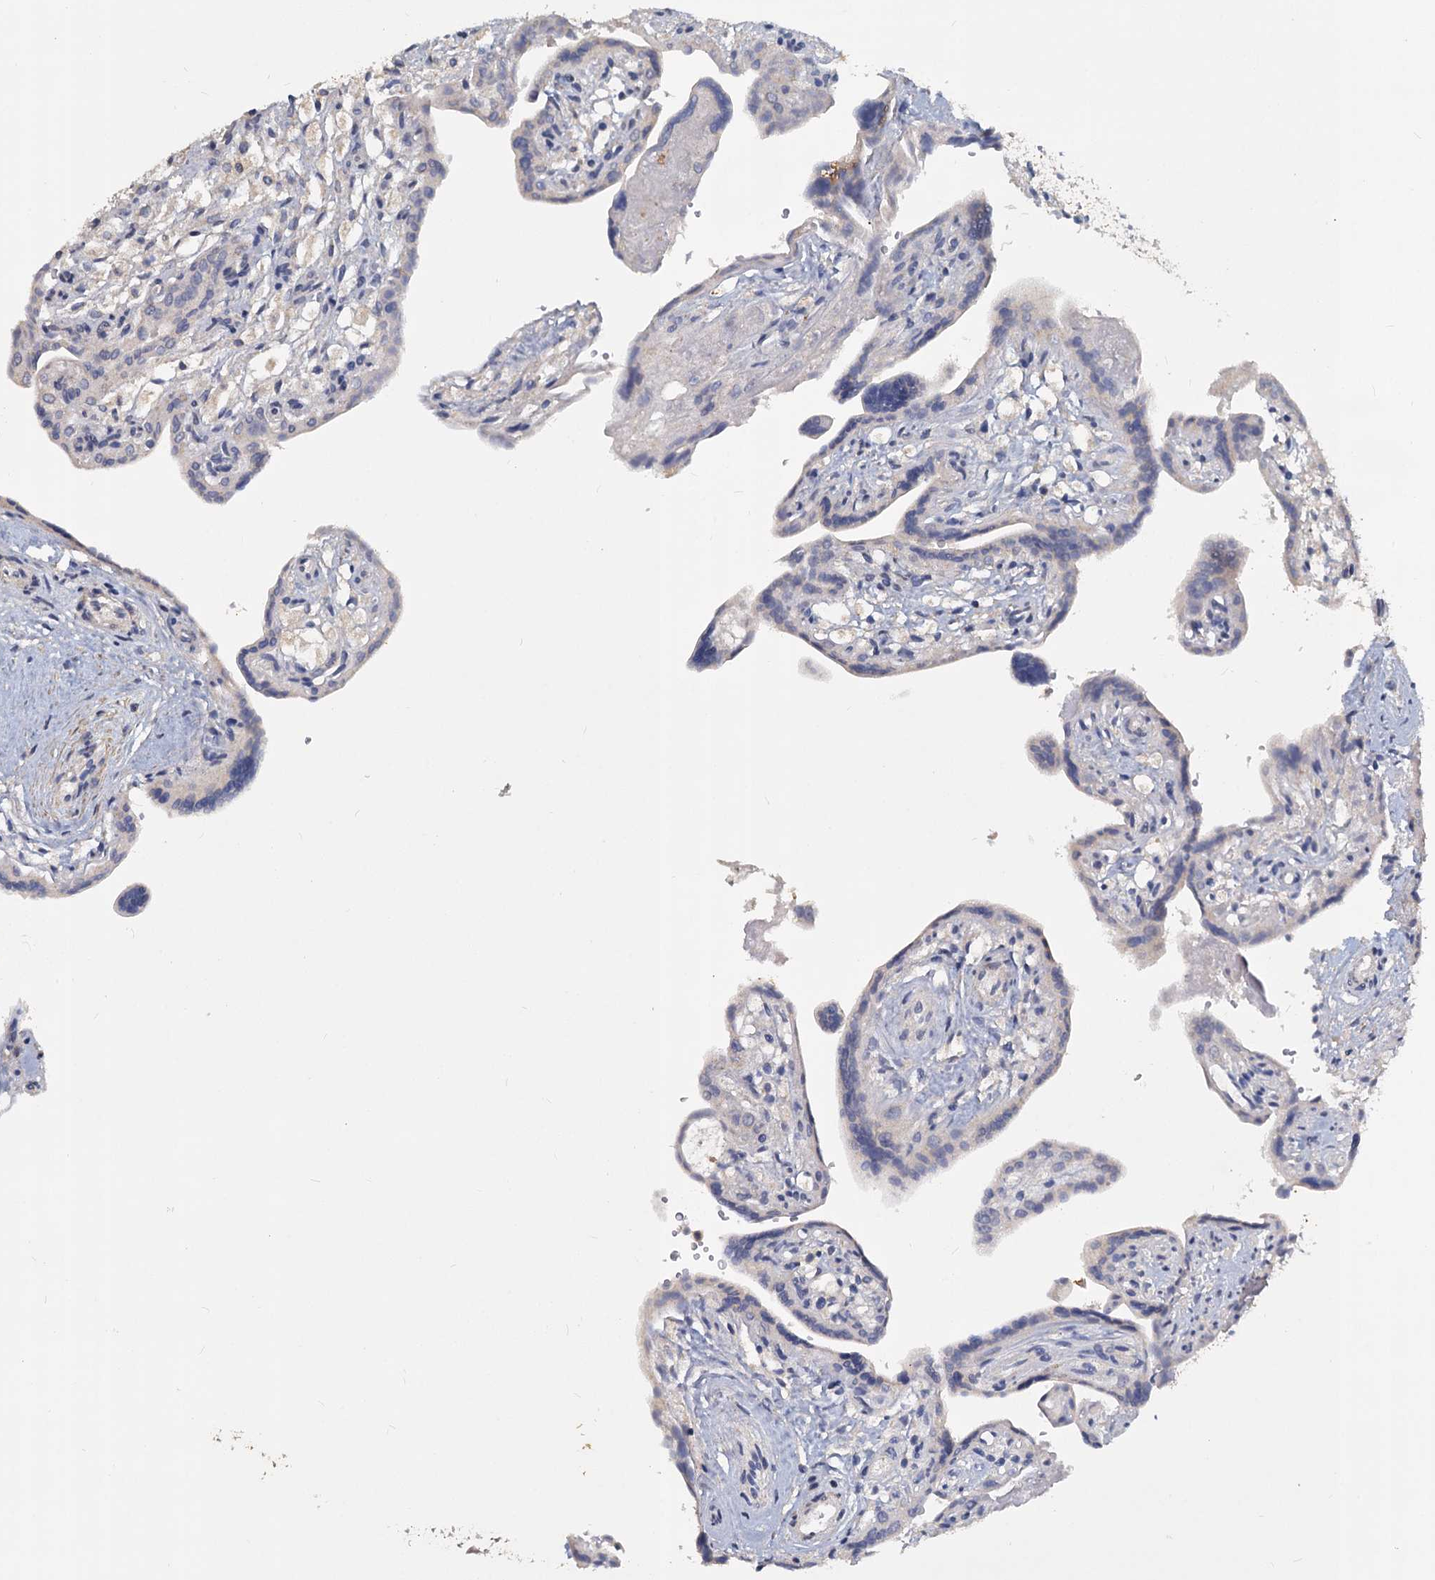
{"staining": {"intensity": "negative", "quantity": "none", "location": "none"}, "tissue": "placenta", "cell_type": "Trophoblastic cells", "image_type": "normal", "snomed": [{"axis": "morphology", "description": "Normal tissue, NOS"}, {"axis": "topography", "description": "Placenta"}], "caption": "The micrograph displays no significant staining in trophoblastic cells of placenta. Brightfield microscopy of IHC stained with DAB (3,3'-diaminobenzidine) (brown) and hematoxylin (blue), captured at high magnification.", "gene": "SLC2A7", "patient": {"sex": "female", "age": 37}}